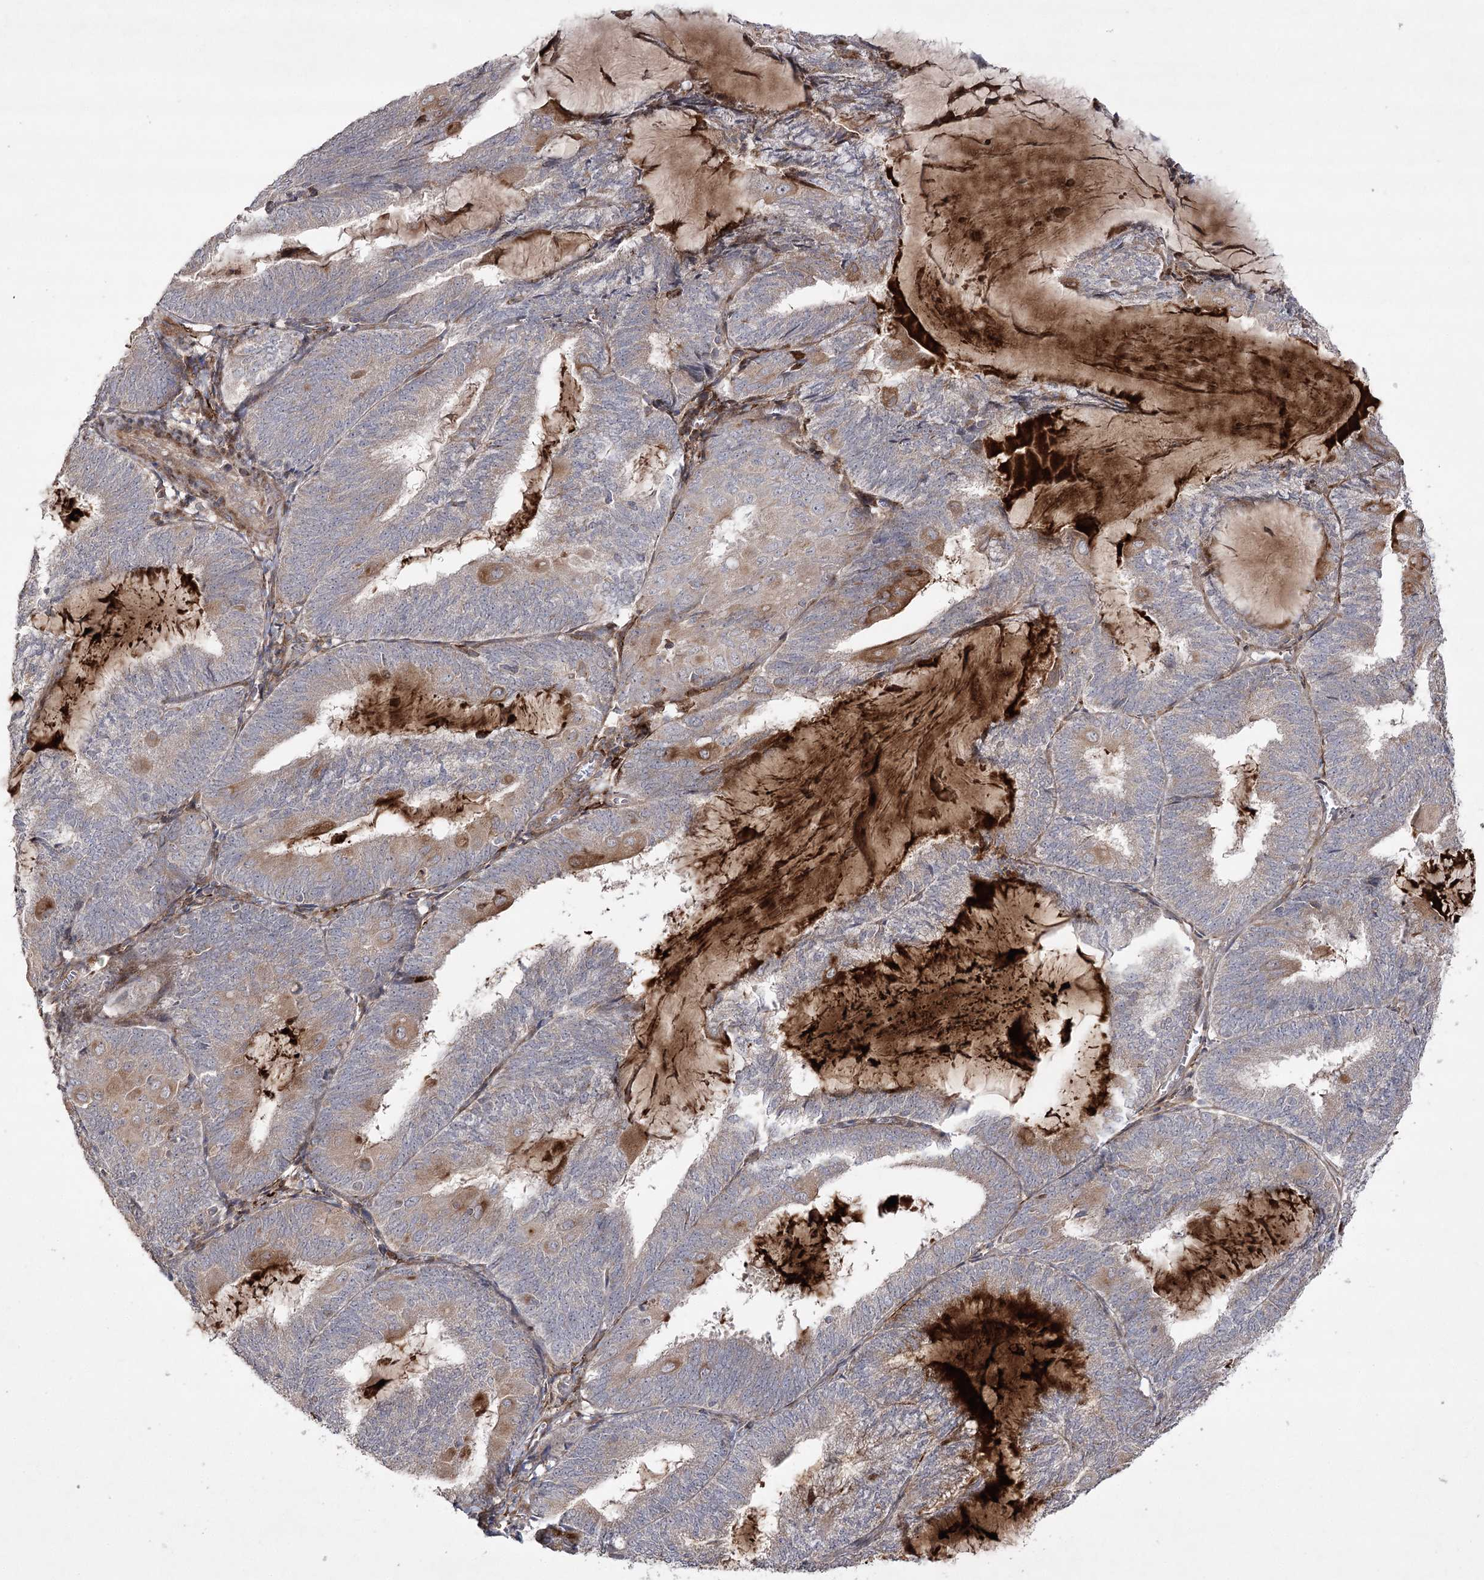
{"staining": {"intensity": "weak", "quantity": "25%-75%", "location": "cytoplasmic/membranous"}, "tissue": "endometrial cancer", "cell_type": "Tumor cells", "image_type": "cancer", "snomed": [{"axis": "morphology", "description": "Adenocarcinoma, NOS"}, {"axis": "topography", "description": "Endometrium"}], "caption": "Immunohistochemical staining of human endometrial cancer demonstrates weak cytoplasmic/membranous protein staining in approximately 25%-75% of tumor cells.", "gene": "OBSL1", "patient": {"sex": "female", "age": 81}}